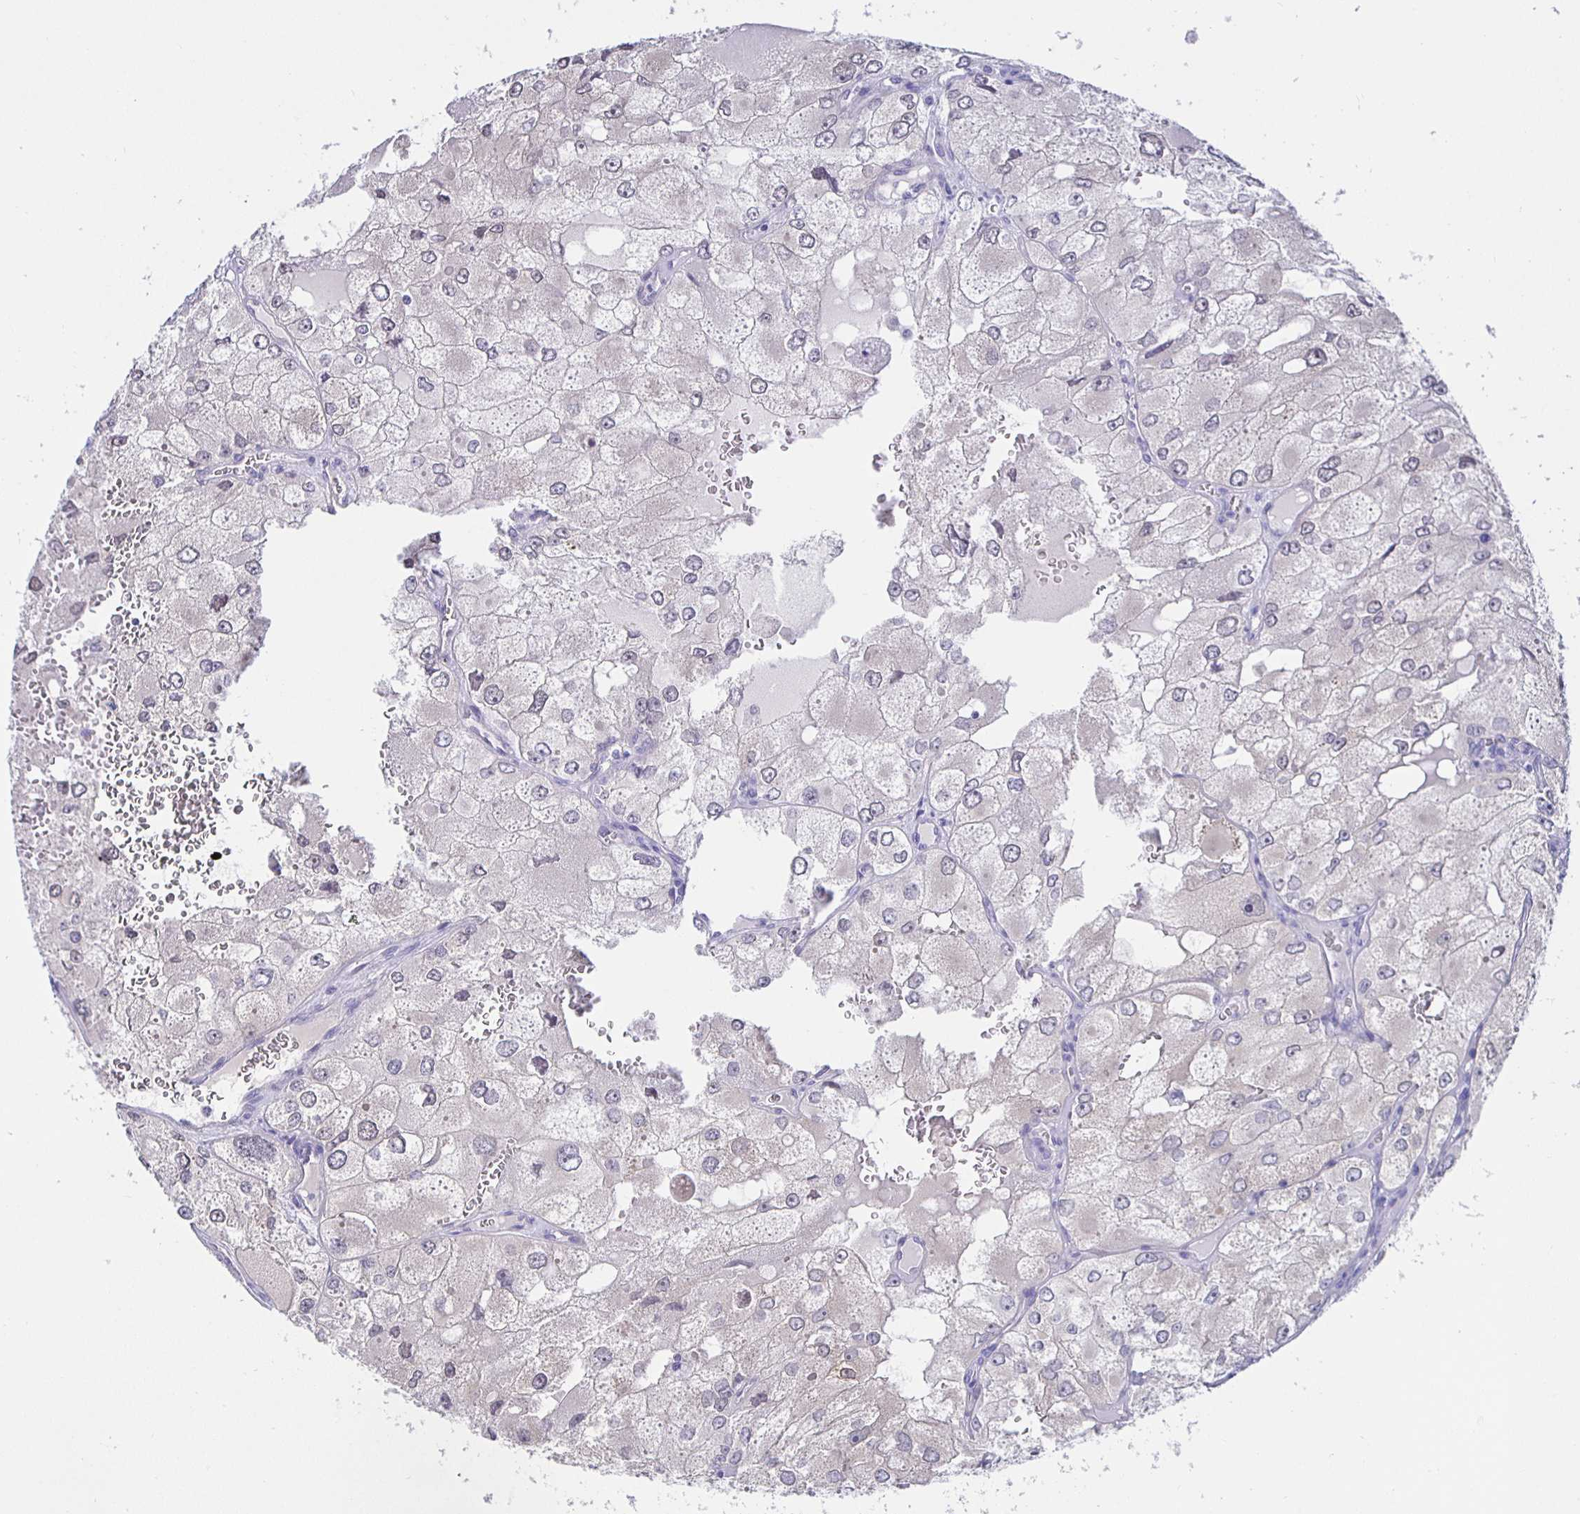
{"staining": {"intensity": "negative", "quantity": "none", "location": "none"}, "tissue": "renal cancer", "cell_type": "Tumor cells", "image_type": "cancer", "snomed": [{"axis": "morphology", "description": "Adenocarcinoma, NOS"}, {"axis": "topography", "description": "Kidney"}], "caption": "High power microscopy photomicrograph of an immunohistochemistry micrograph of renal adenocarcinoma, revealing no significant staining in tumor cells. (DAB immunohistochemistry with hematoxylin counter stain).", "gene": "HSPA4L", "patient": {"sex": "female", "age": 70}}